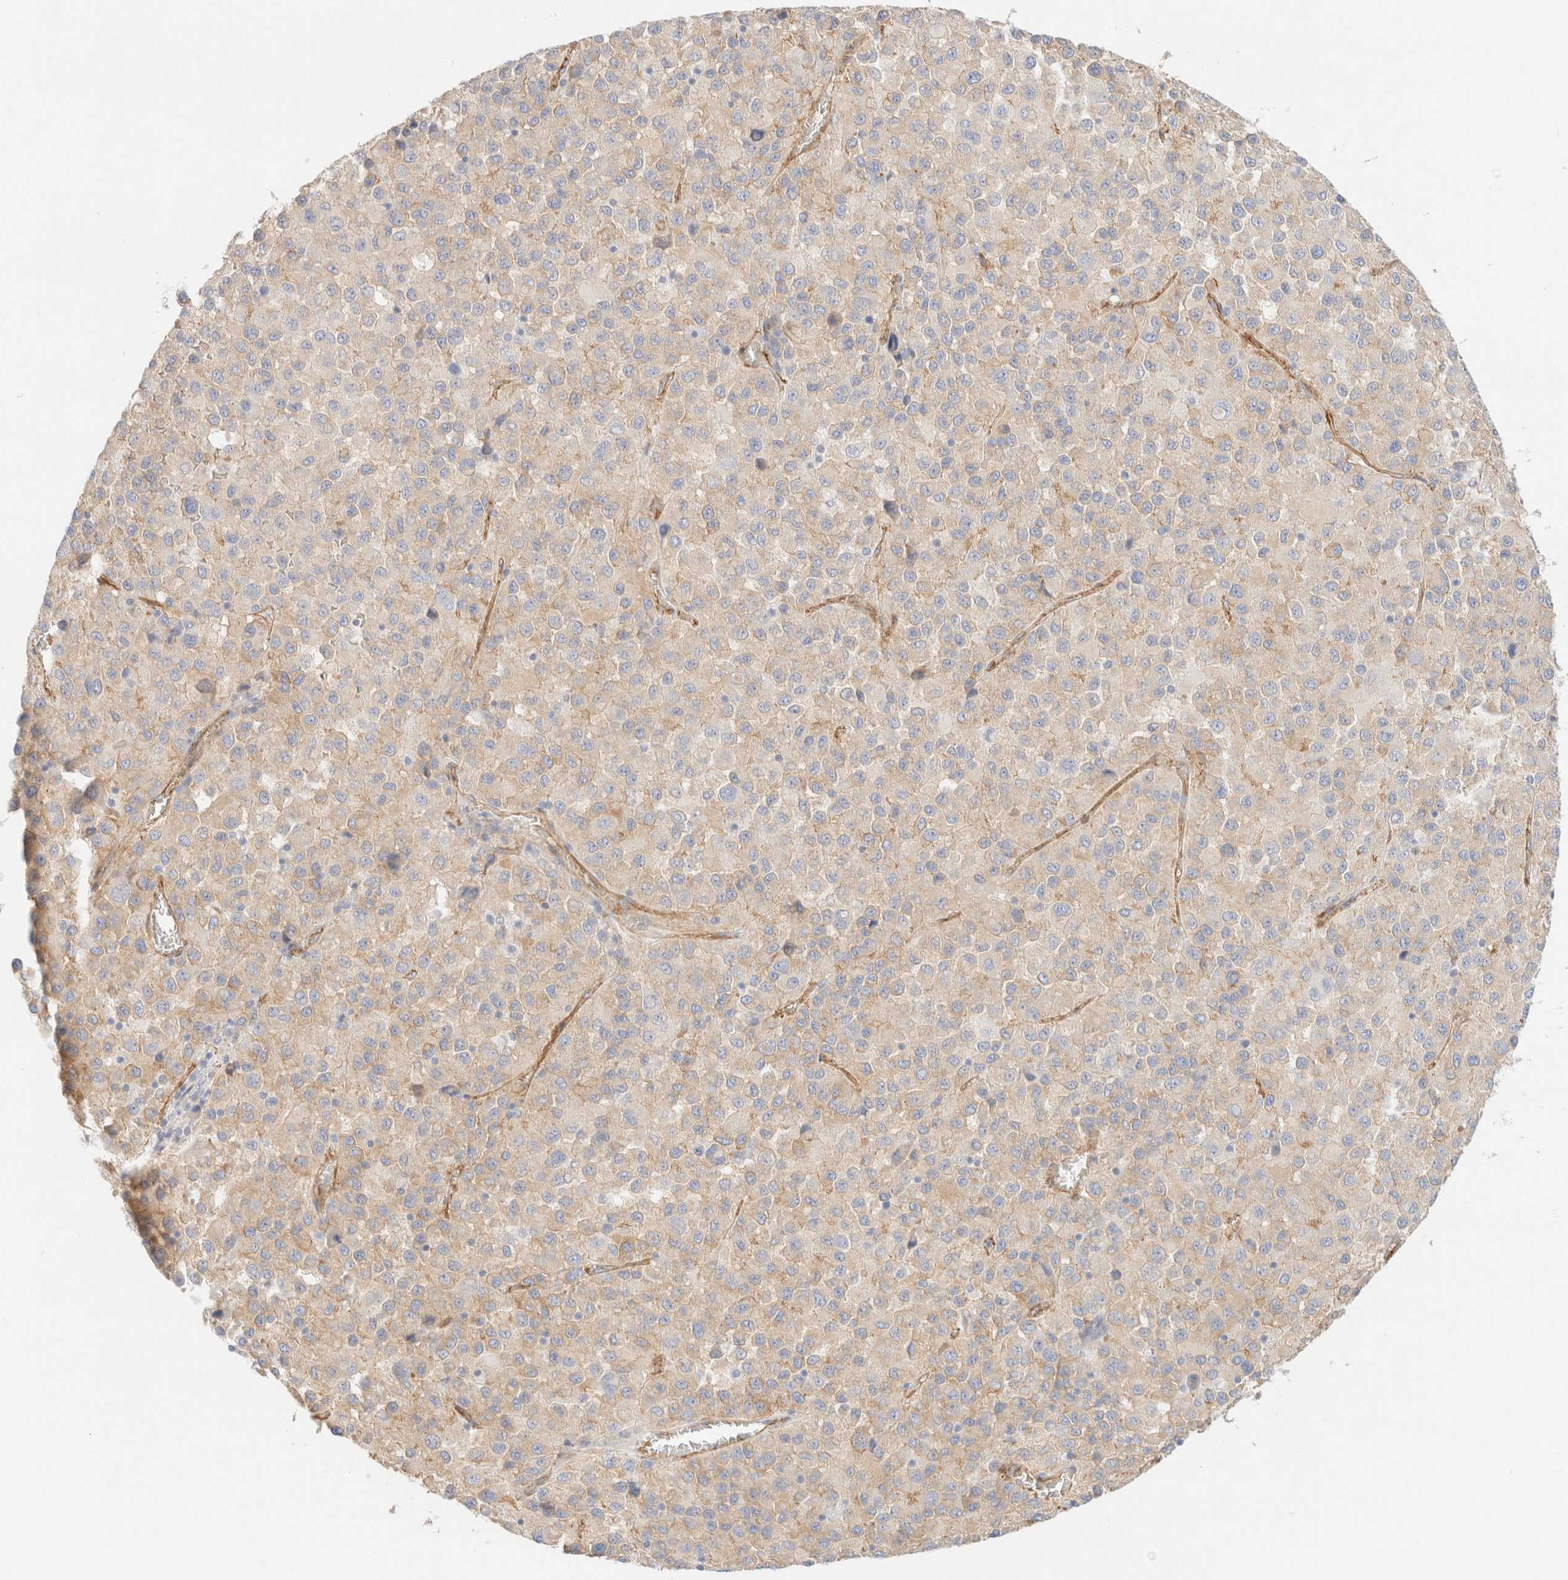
{"staining": {"intensity": "negative", "quantity": "none", "location": "none"}, "tissue": "melanoma", "cell_type": "Tumor cells", "image_type": "cancer", "snomed": [{"axis": "morphology", "description": "Malignant melanoma, Metastatic site"}, {"axis": "topography", "description": "Lung"}], "caption": "This is an IHC photomicrograph of human melanoma. There is no staining in tumor cells.", "gene": "CYB5R4", "patient": {"sex": "male", "age": 64}}